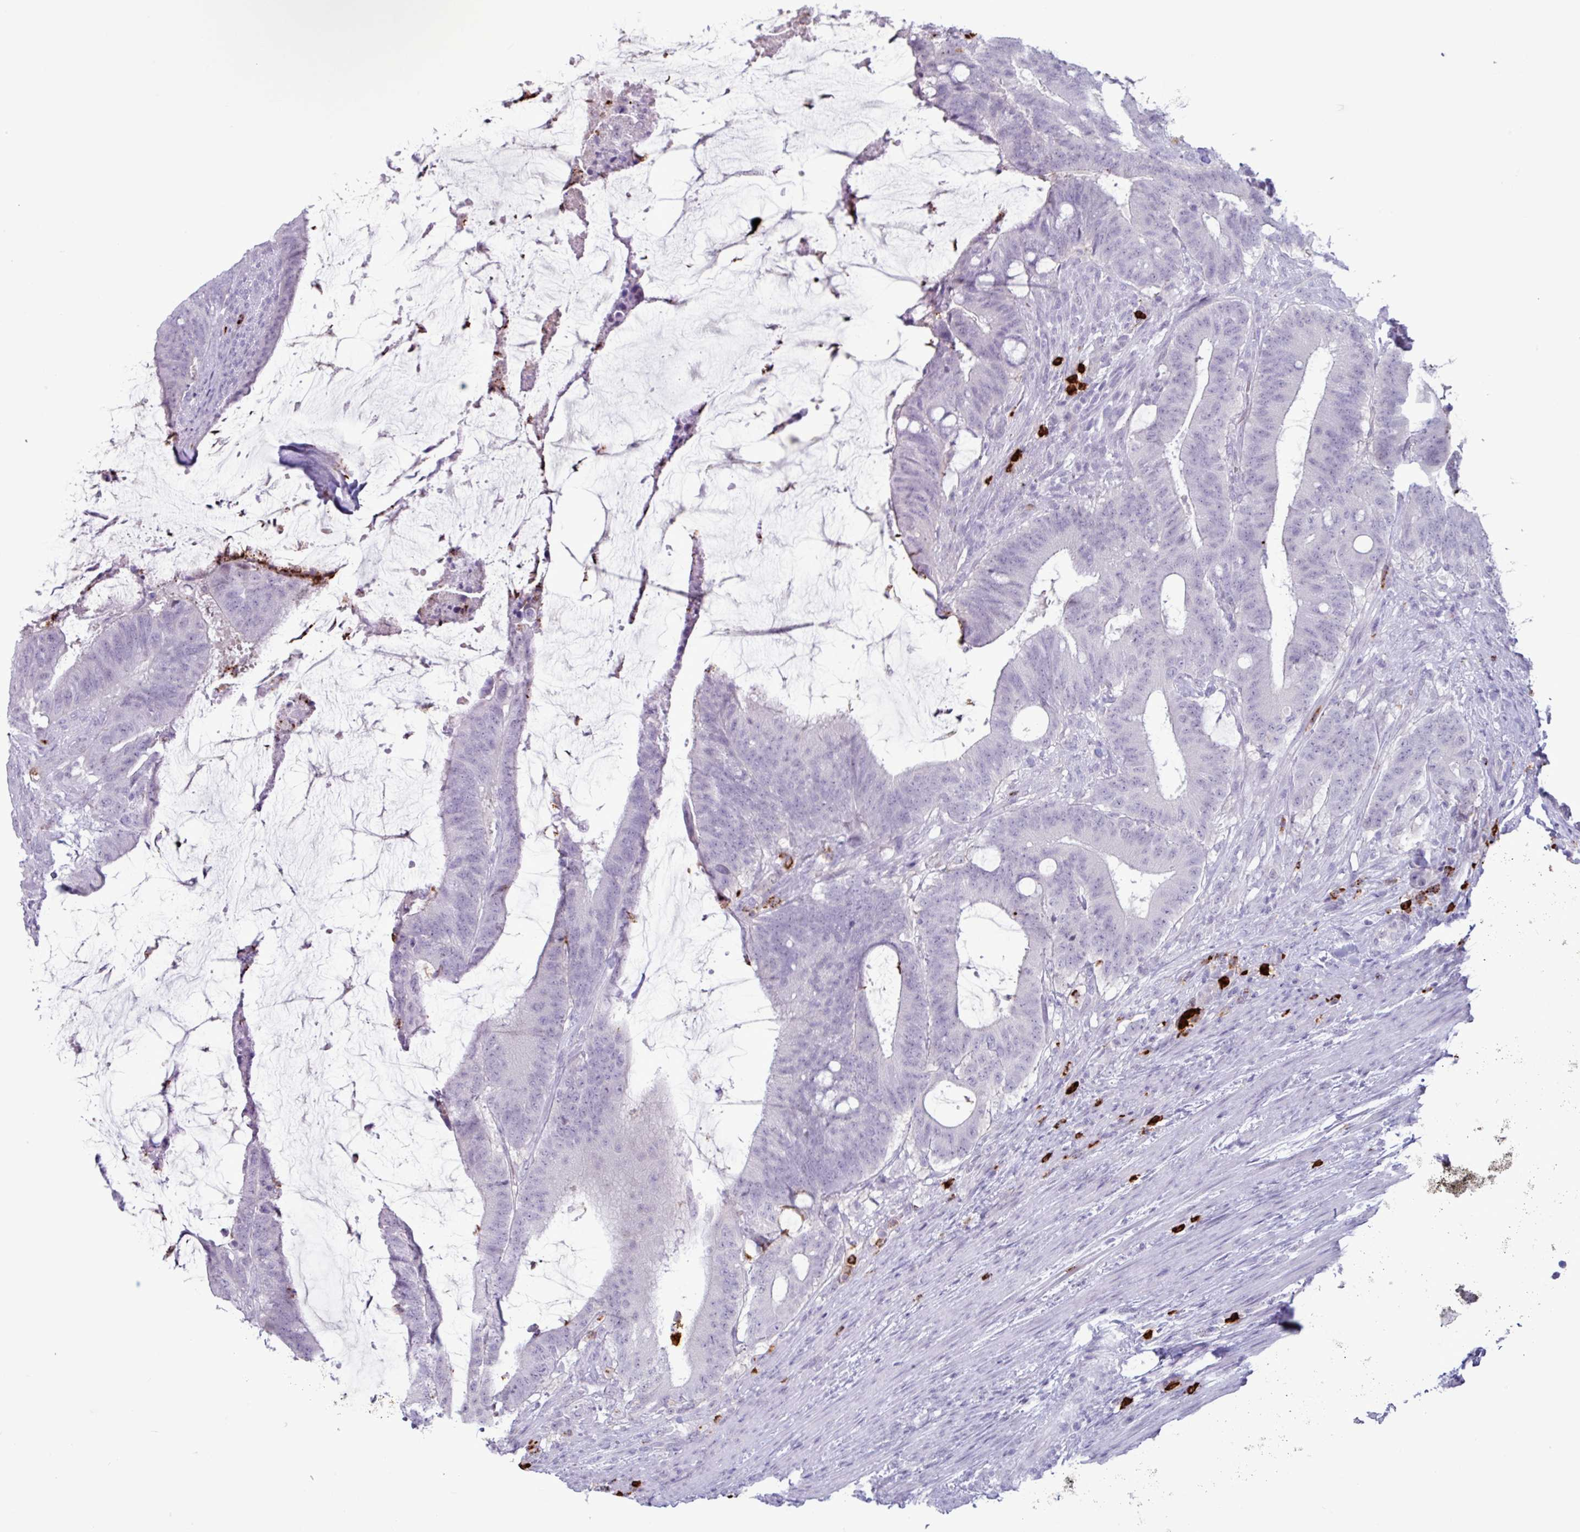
{"staining": {"intensity": "negative", "quantity": "none", "location": "none"}, "tissue": "colorectal cancer", "cell_type": "Tumor cells", "image_type": "cancer", "snomed": [{"axis": "morphology", "description": "Adenocarcinoma, NOS"}, {"axis": "topography", "description": "Colon"}], "caption": "Immunohistochemistry (IHC) micrograph of human colorectal cancer (adenocarcinoma) stained for a protein (brown), which shows no positivity in tumor cells.", "gene": "TMEM178A", "patient": {"sex": "female", "age": 43}}